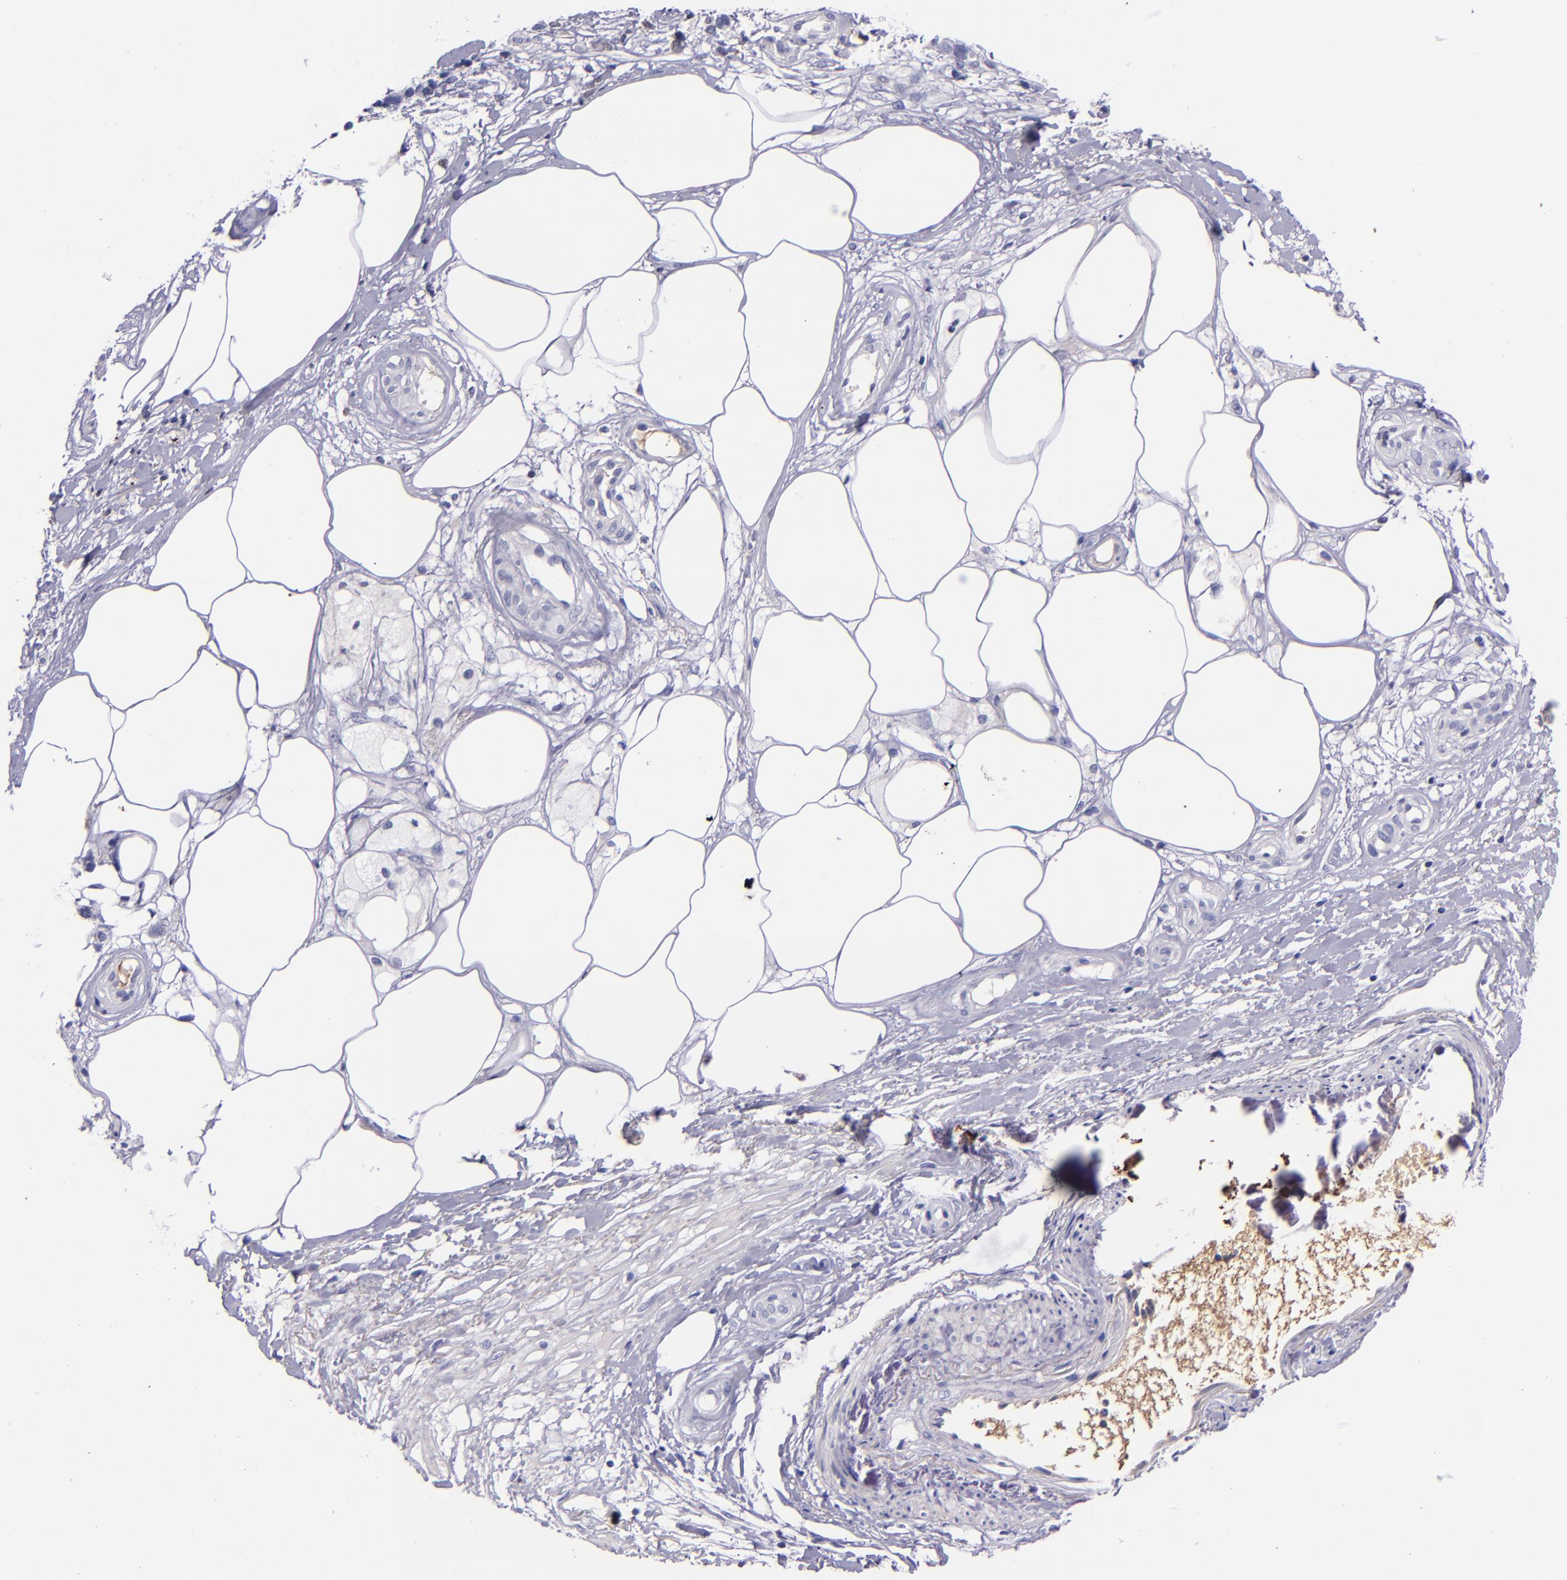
{"staining": {"intensity": "negative", "quantity": "none", "location": "none"}, "tissue": "melanoma", "cell_type": "Tumor cells", "image_type": "cancer", "snomed": [{"axis": "morphology", "description": "Malignant melanoma, NOS"}, {"axis": "topography", "description": "Skin"}], "caption": "DAB (3,3'-diaminobenzidine) immunohistochemical staining of melanoma shows no significant staining in tumor cells. The staining is performed using DAB brown chromogen with nuclei counter-stained in using hematoxylin.", "gene": "KNG1", "patient": {"sex": "female", "age": 85}}